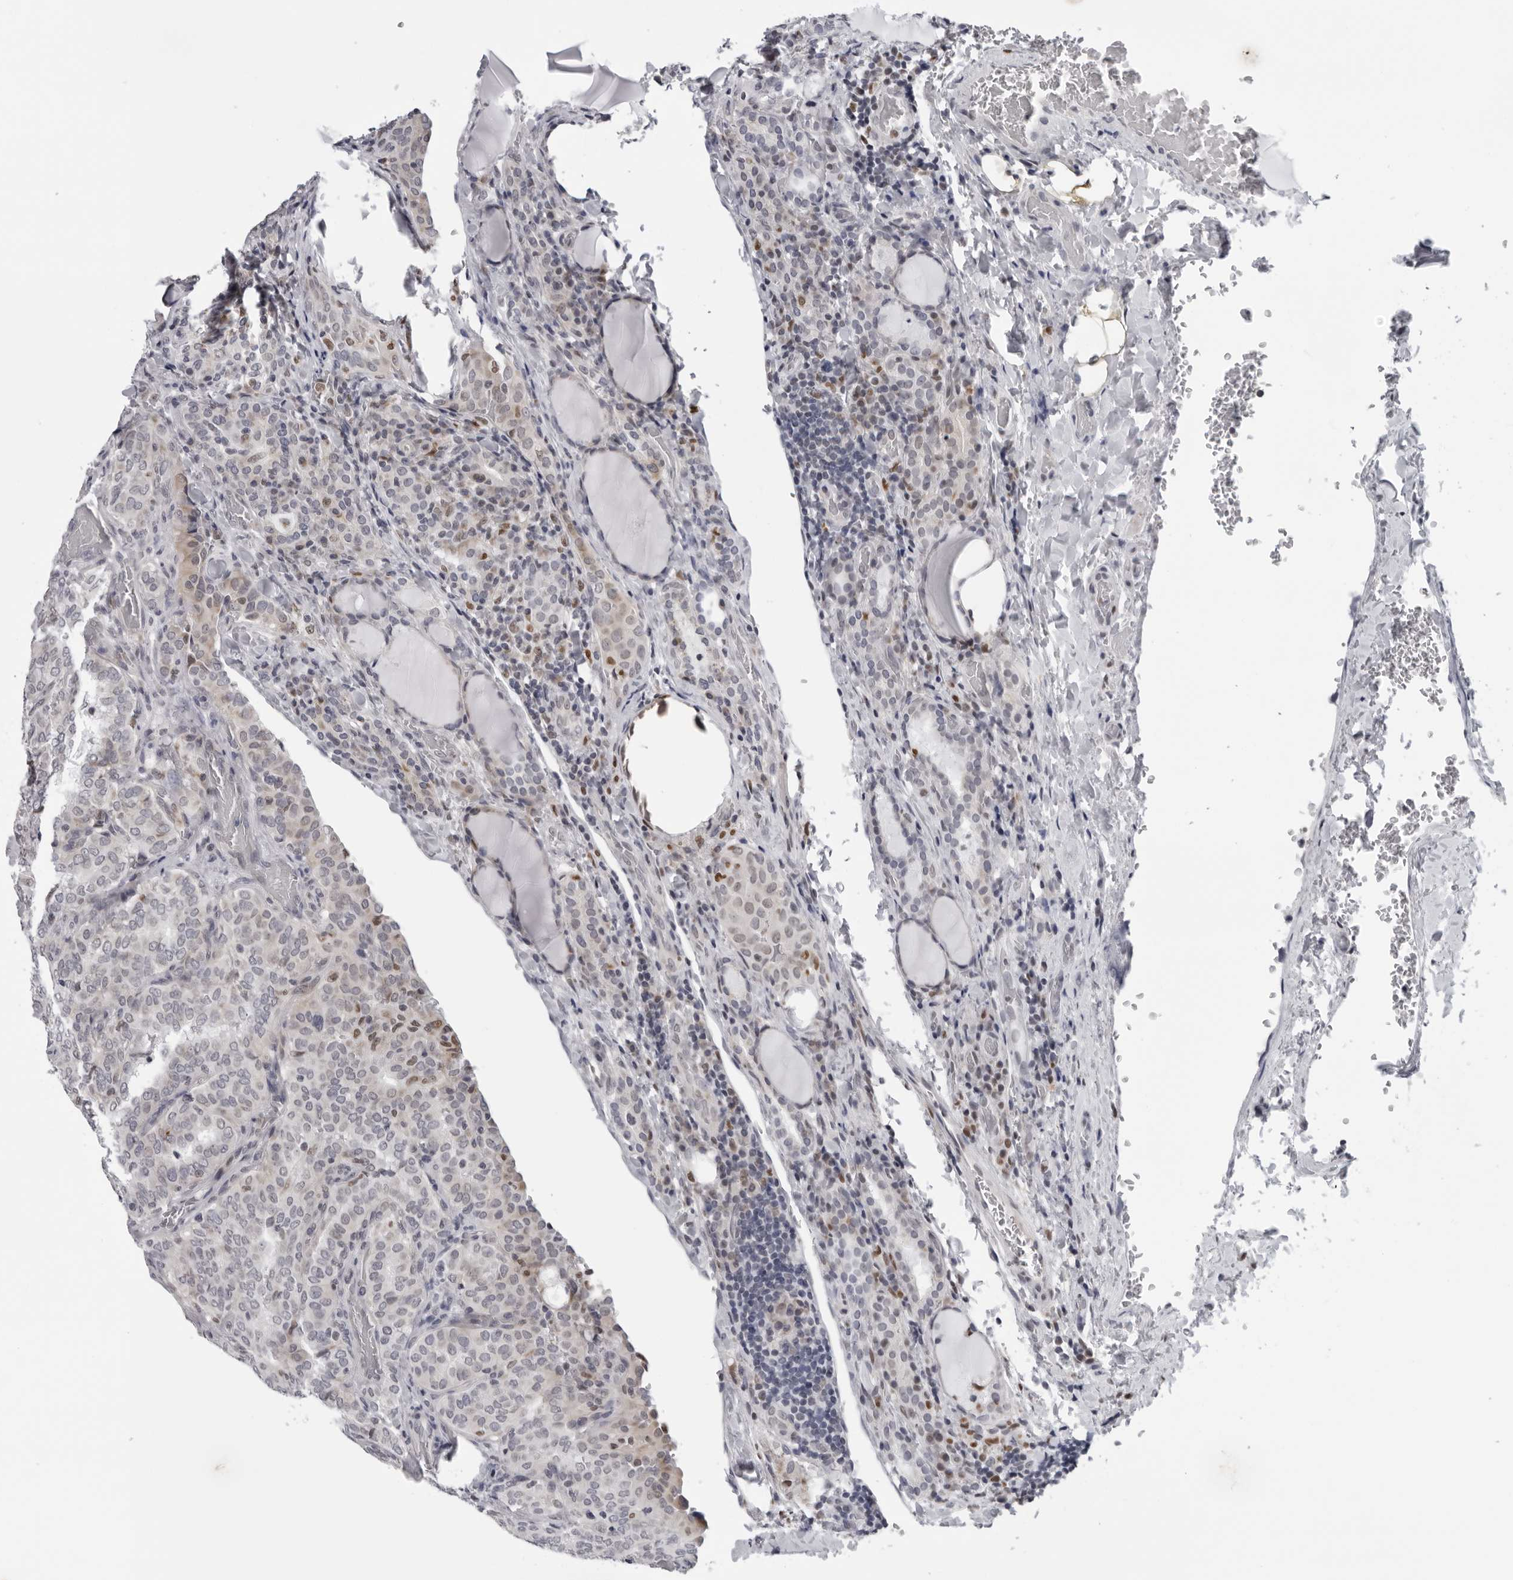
{"staining": {"intensity": "negative", "quantity": "none", "location": "none"}, "tissue": "thyroid cancer", "cell_type": "Tumor cells", "image_type": "cancer", "snomed": [{"axis": "morphology", "description": "Normal tissue, NOS"}, {"axis": "morphology", "description": "Papillary adenocarcinoma, NOS"}, {"axis": "topography", "description": "Thyroid gland"}], "caption": "The image demonstrates no staining of tumor cells in thyroid papillary adenocarcinoma.", "gene": "CPT2", "patient": {"sex": "female", "age": 30}}